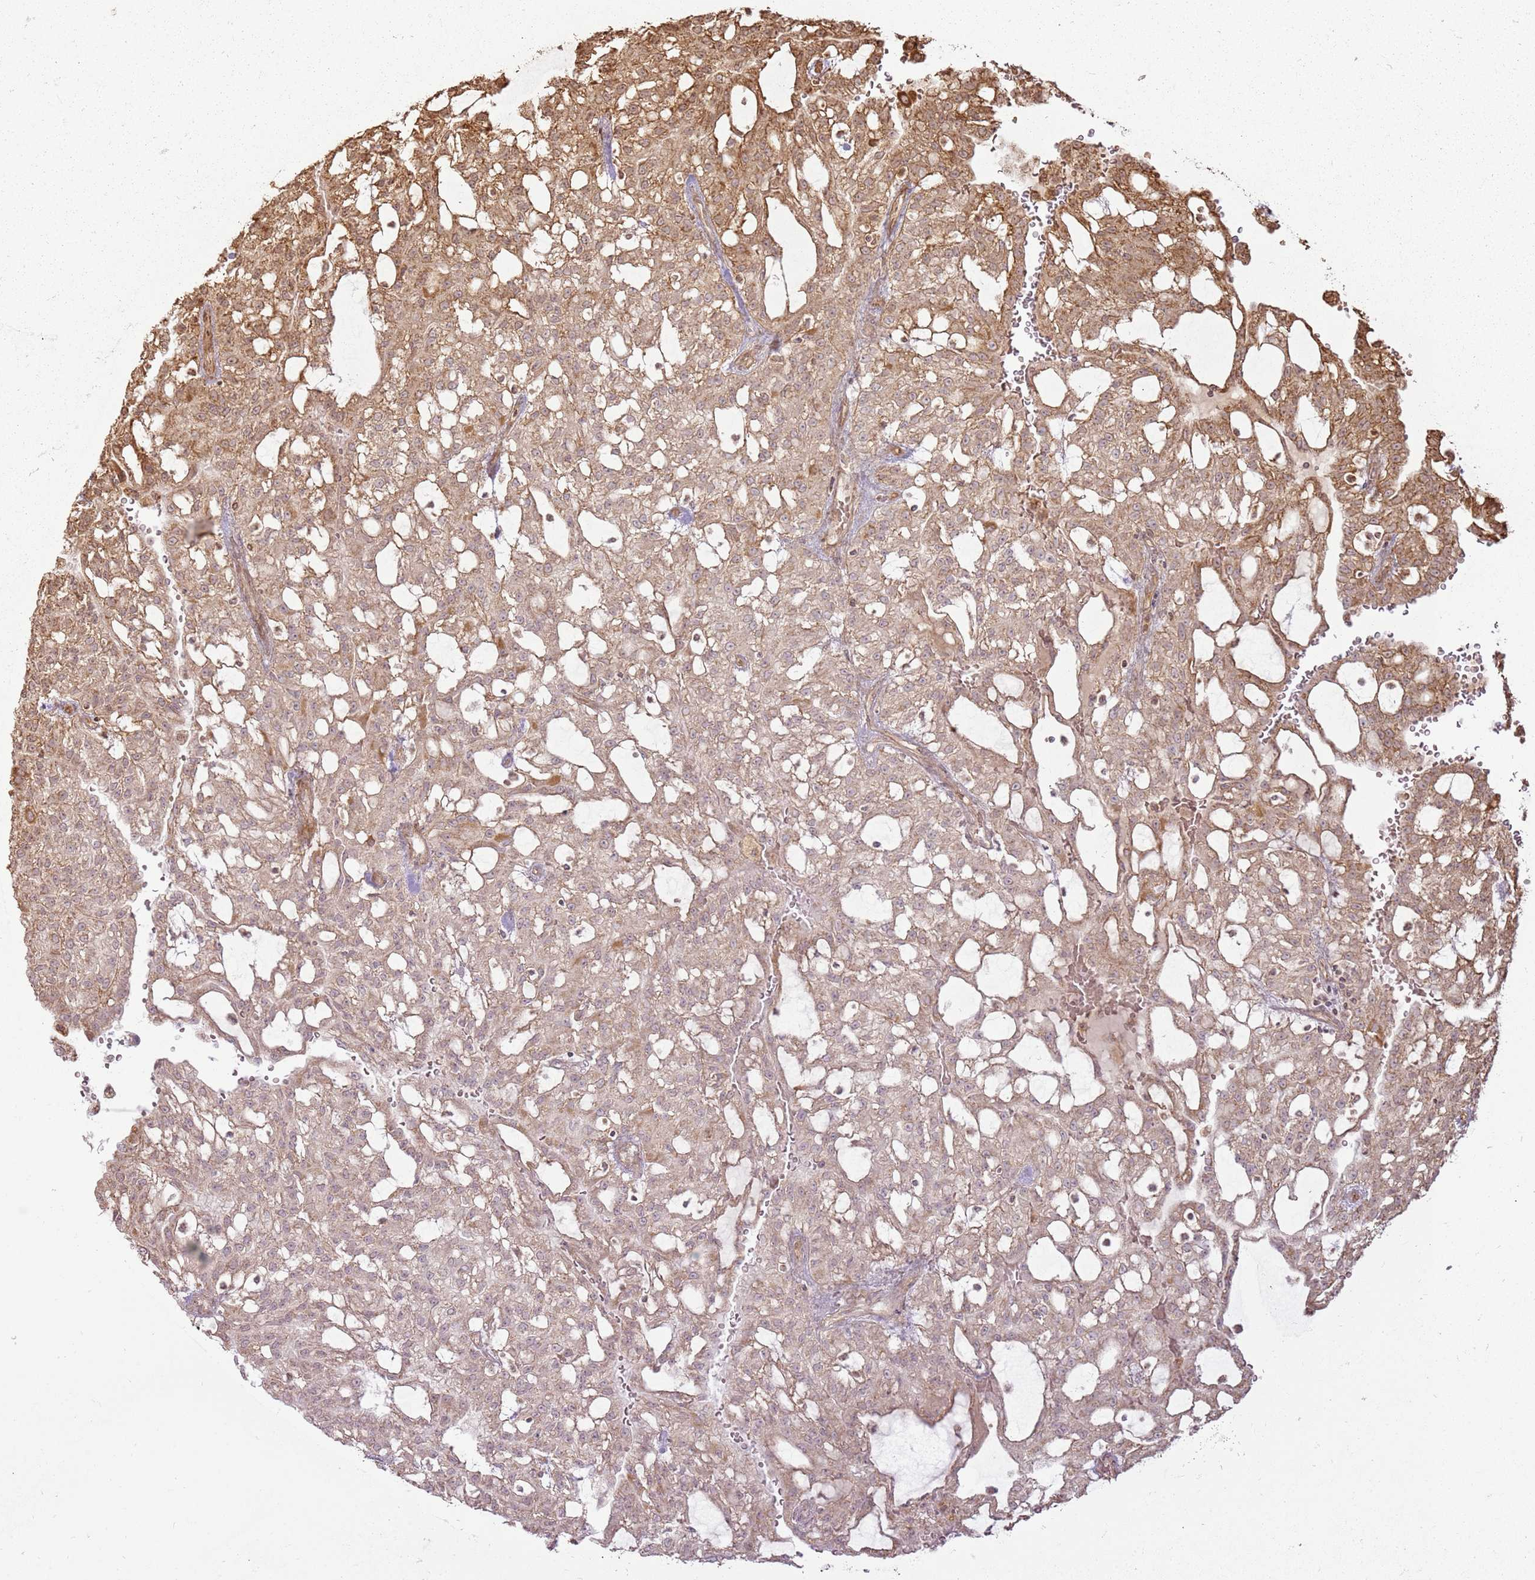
{"staining": {"intensity": "moderate", "quantity": "25%-75%", "location": "cytoplasmic/membranous"}, "tissue": "renal cancer", "cell_type": "Tumor cells", "image_type": "cancer", "snomed": [{"axis": "morphology", "description": "Adenocarcinoma, NOS"}, {"axis": "topography", "description": "Kidney"}], "caption": "A brown stain shows moderate cytoplasmic/membranous positivity of a protein in renal adenocarcinoma tumor cells.", "gene": "MRPS6", "patient": {"sex": "male", "age": 63}}